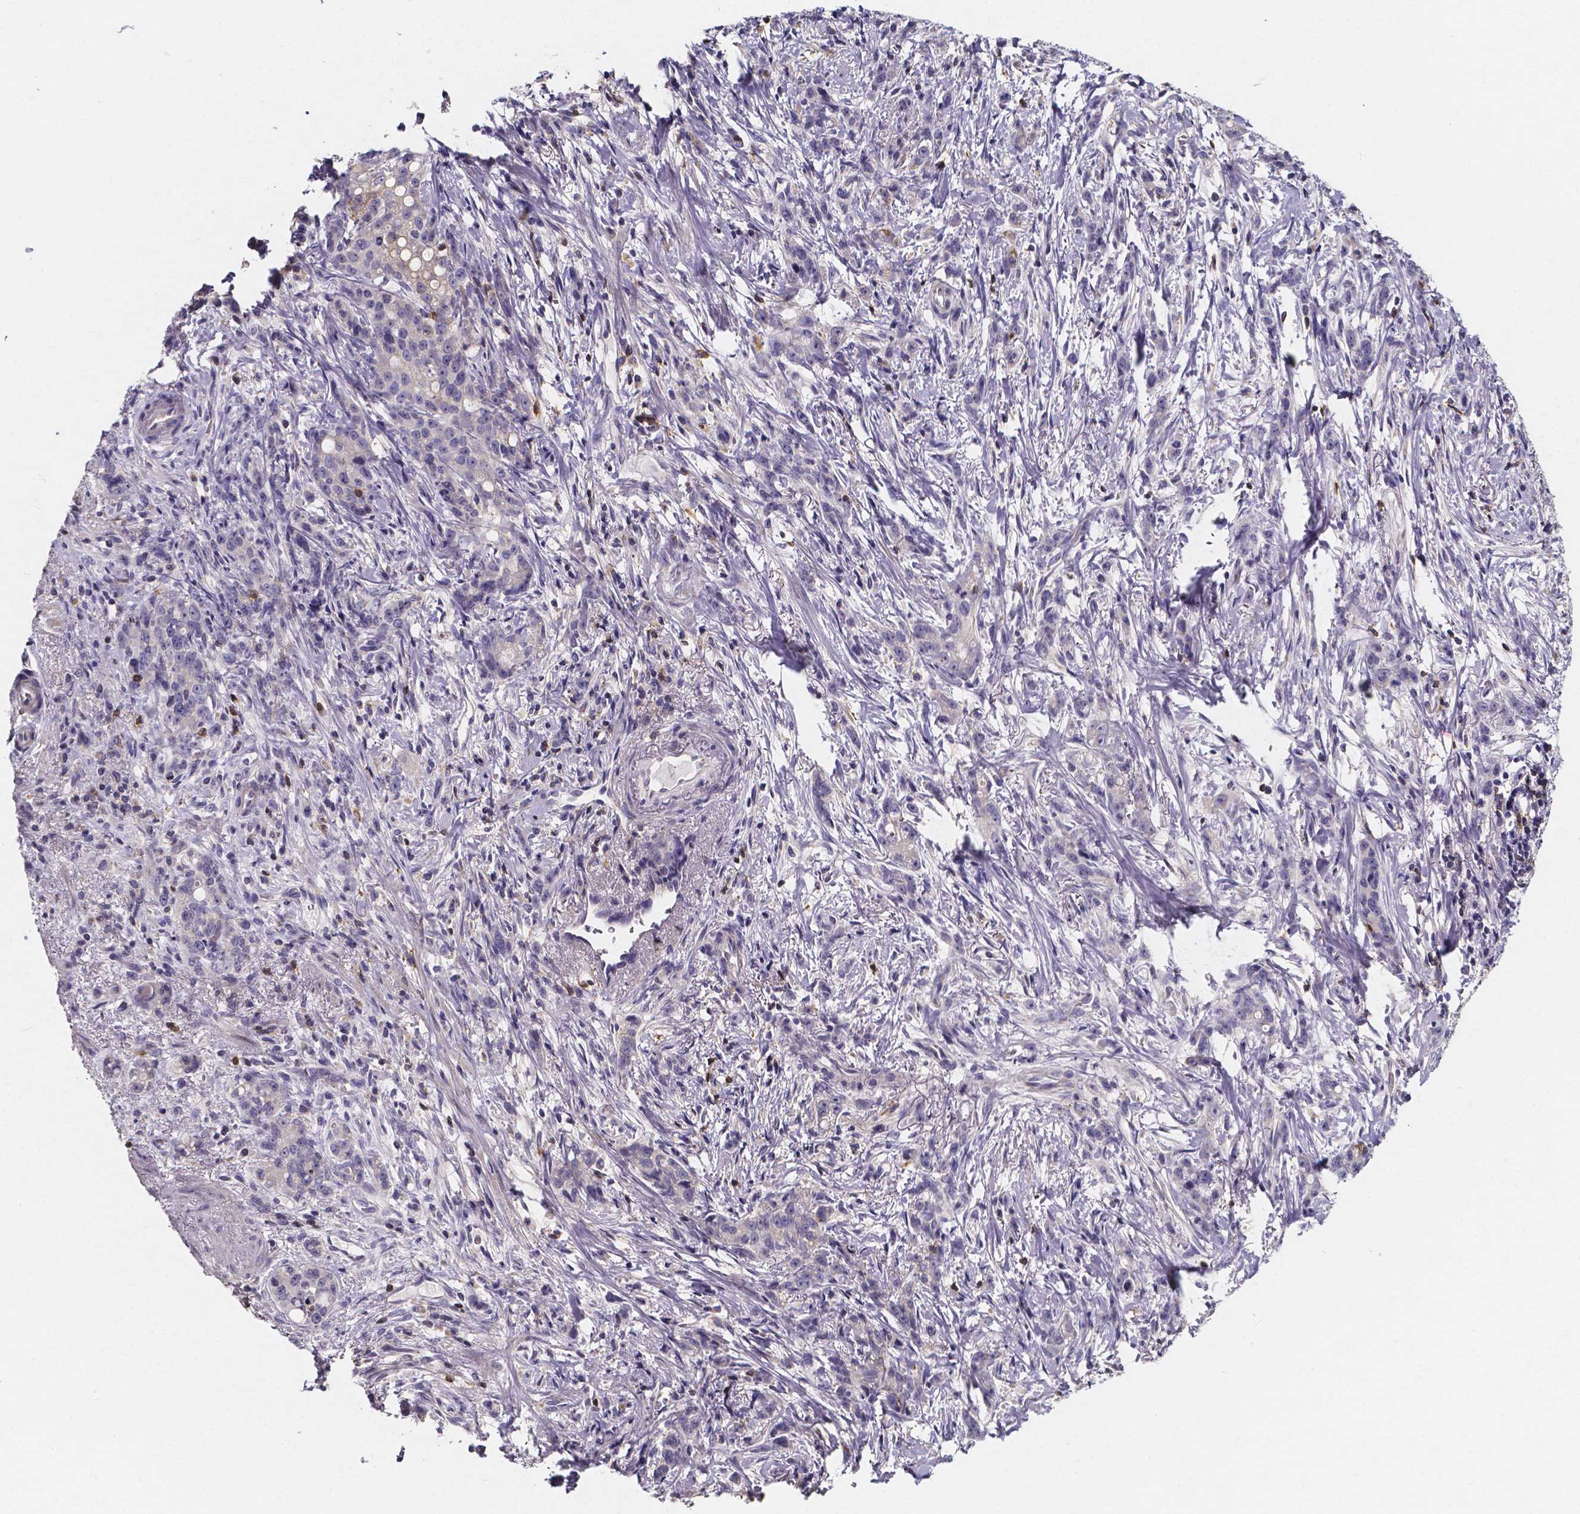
{"staining": {"intensity": "negative", "quantity": "none", "location": "none"}, "tissue": "stomach cancer", "cell_type": "Tumor cells", "image_type": "cancer", "snomed": [{"axis": "morphology", "description": "Adenocarcinoma, NOS"}, {"axis": "topography", "description": "Stomach, lower"}], "caption": "DAB (3,3'-diaminobenzidine) immunohistochemical staining of human stomach cancer (adenocarcinoma) displays no significant expression in tumor cells. (Stains: DAB immunohistochemistry with hematoxylin counter stain, Microscopy: brightfield microscopy at high magnification).", "gene": "THEMIS", "patient": {"sex": "male", "age": 88}}